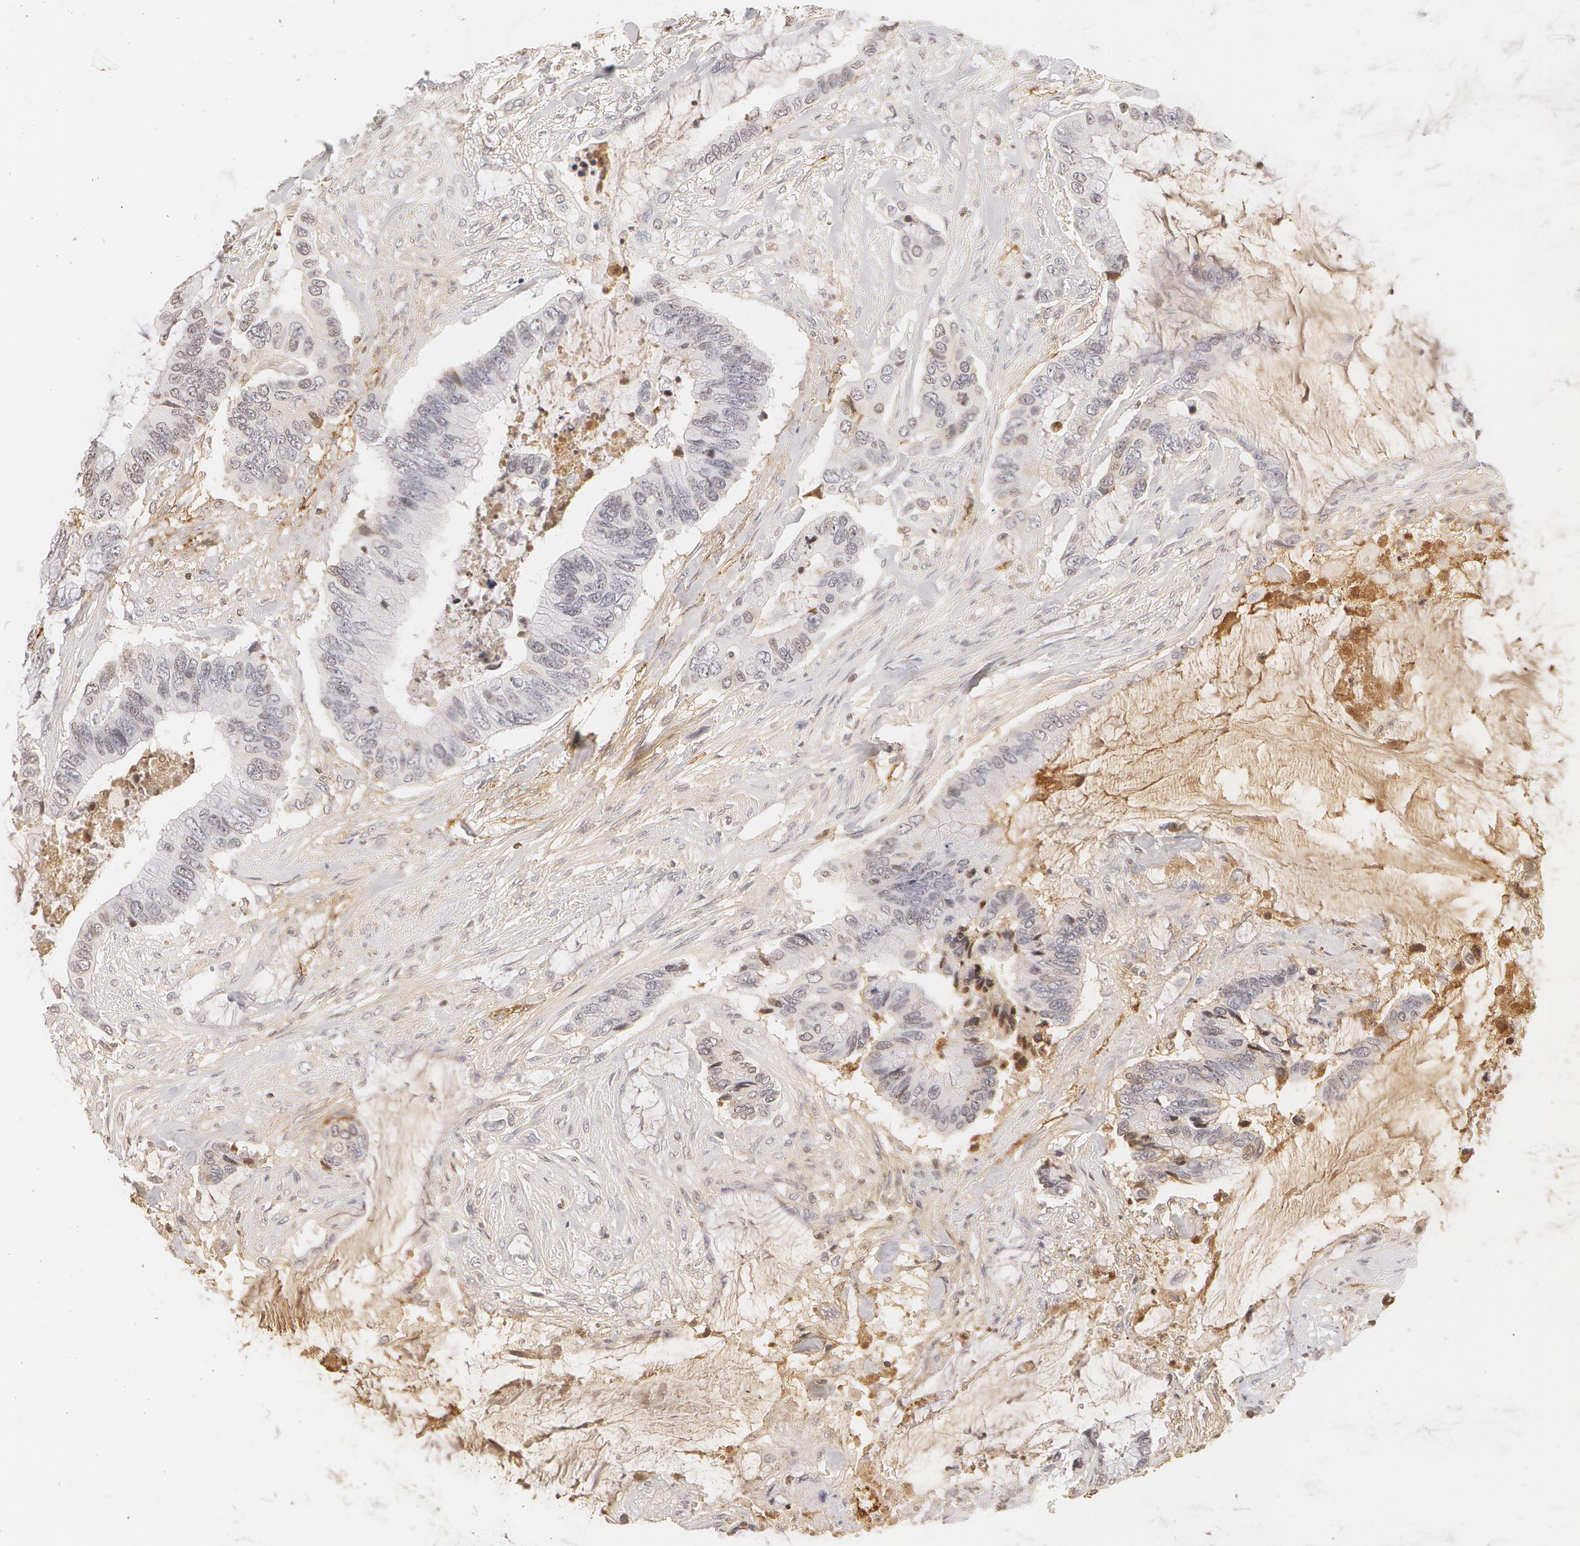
{"staining": {"intensity": "negative", "quantity": "none", "location": "none"}, "tissue": "colorectal cancer", "cell_type": "Tumor cells", "image_type": "cancer", "snomed": [{"axis": "morphology", "description": "Adenocarcinoma, NOS"}, {"axis": "topography", "description": "Rectum"}], "caption": "Immunohistochemical staining of human colorectal adenocarcinoma displays no significant positivity in tumor cells.", "gene": "VWF", "patient": {"sex": "female", "age": 59}}